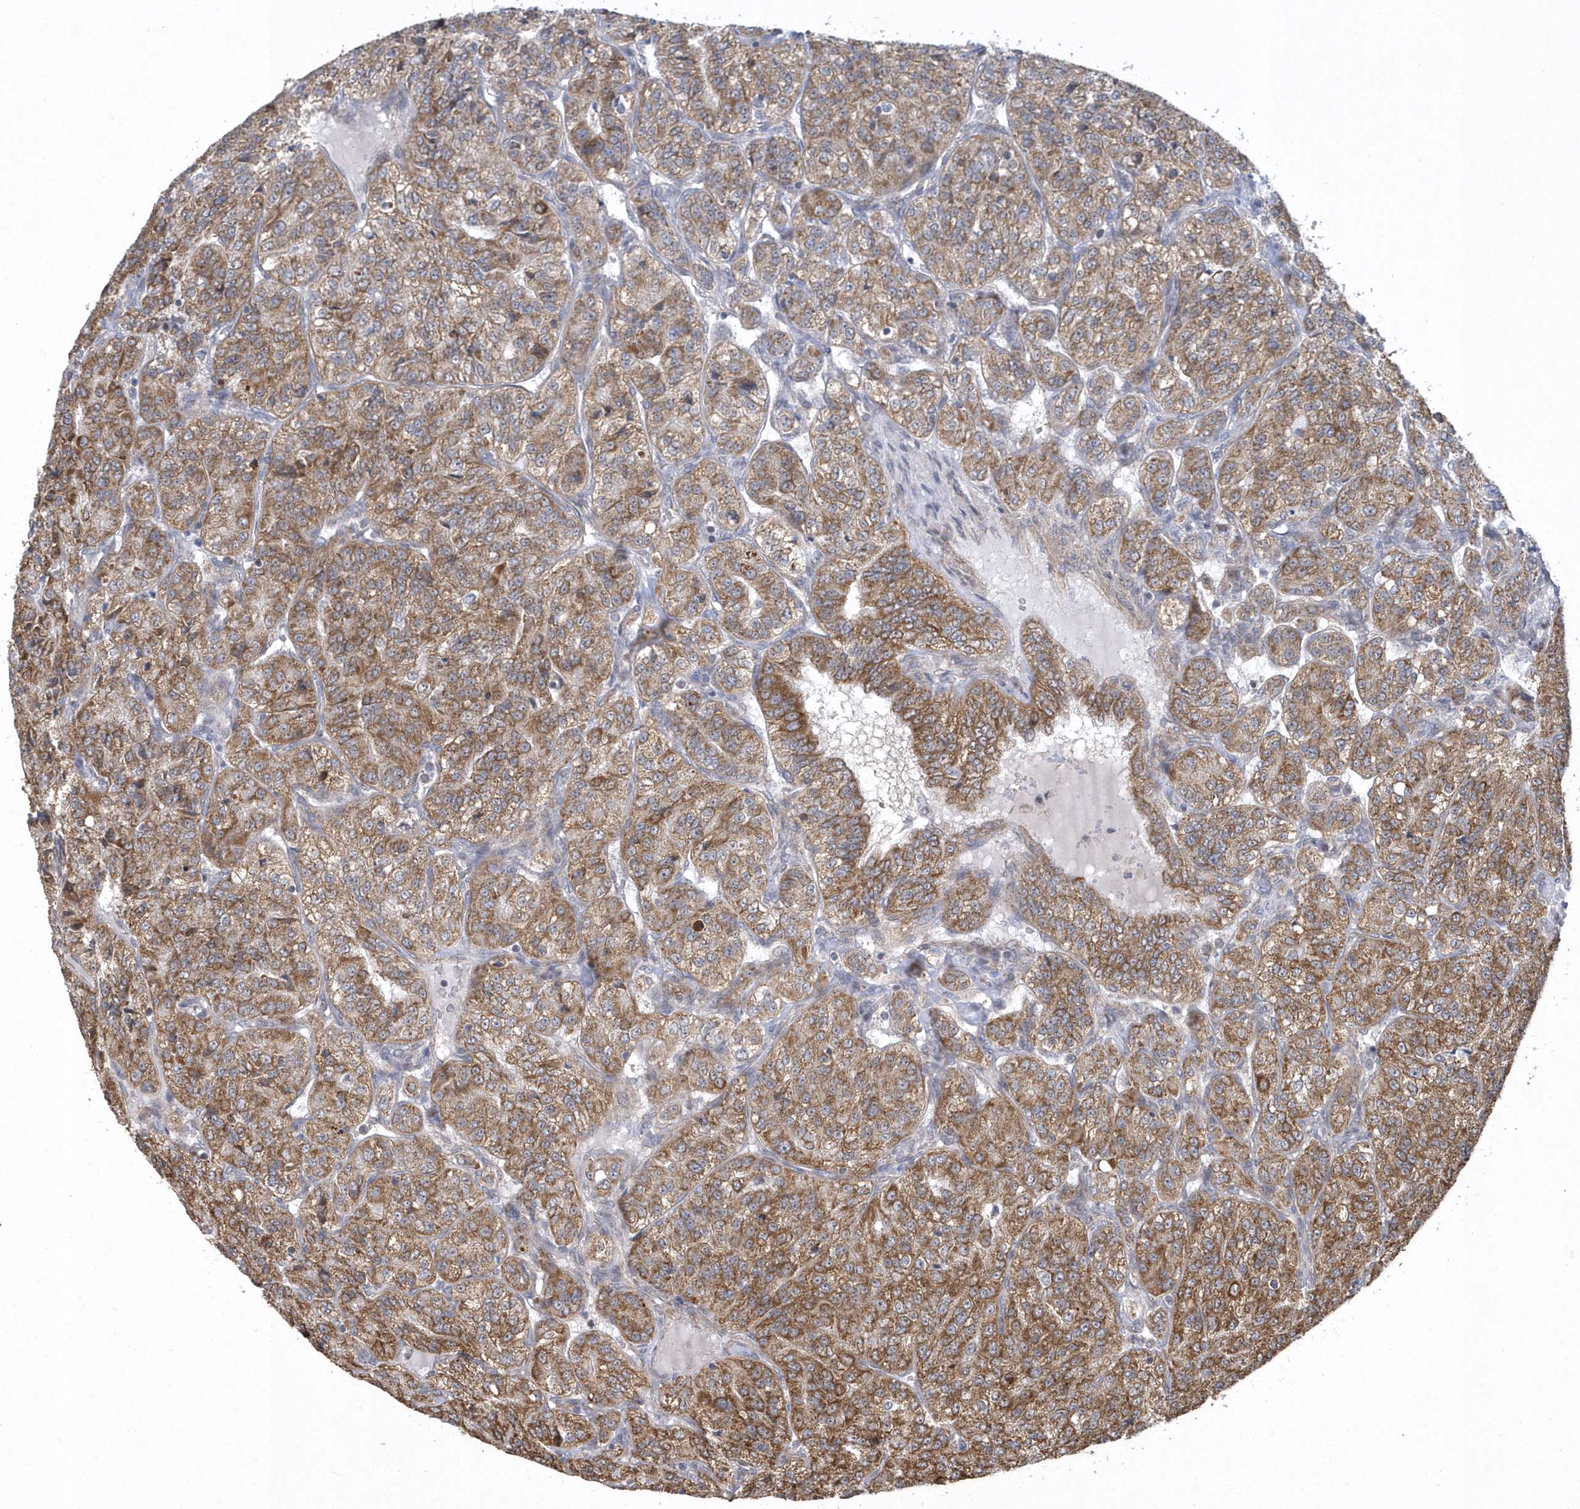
{"staining": {"intensity": "strong", "quantity": ">75%", "location": "cytoplasmic/membranous"}, "tissue": "renal cancer", "cell_type": "Tumor cells", "image_type": "cancer", "snomed": [{"axis": "morphology", "description": "Adenocarcinoma, NOS"}, {"axis": "topography", "description": "Kidney"}], "caption": "An image of human adenocarcinoma (renal) stained for a protein demonstrates strong cytoplasmic/membranous brown staining in tumor cells. Immunohistochemistry (ihc) stains the protein of interest in brown and the nuclei are stained blue.", "gene": "SLX9", "patient": {"sex": "female", "age": 63}}